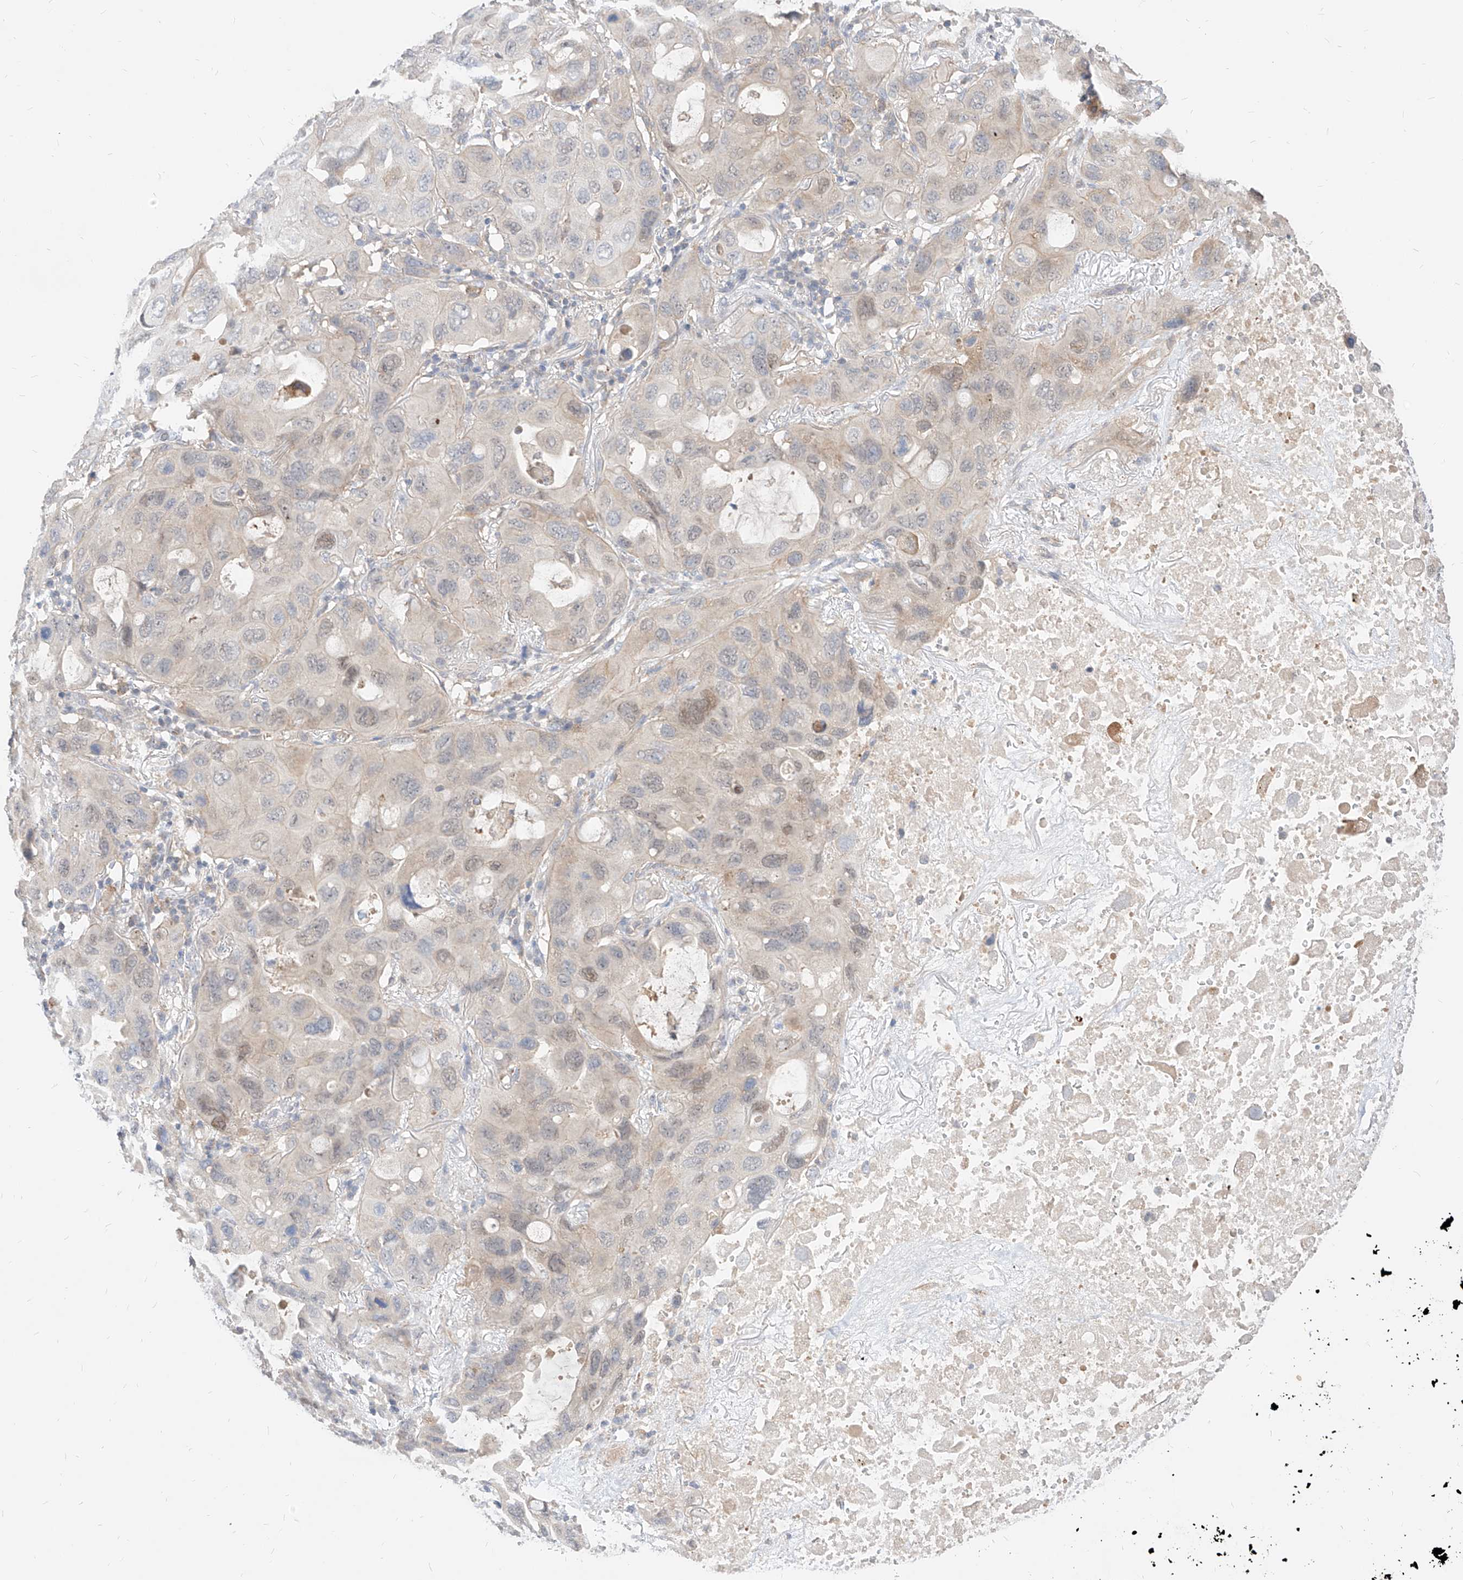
{"staining": {"intensity": "moderate", "quantity": "<25%", "location": "nuclear"}, "tissue": "lung cancer", "cell_type": "Tumor cells", "image_type": "cancer", "snomed": [{"axis": "morphology", "description": "Squamous cell carcinoma, NOS"}, {"axis": "topography", "description": "Lung"}], "caption": "Immunohistochemistry (IHC) (DAB (3,3'-diaminobenzidine)) staining of human lung cancer (squamous cell carcinoma) displays moderate nuclear protein staining in approximately <25% of tumor cells.", "gene": "TSNAX", "patient": {"sex": "female", "age": 73}}